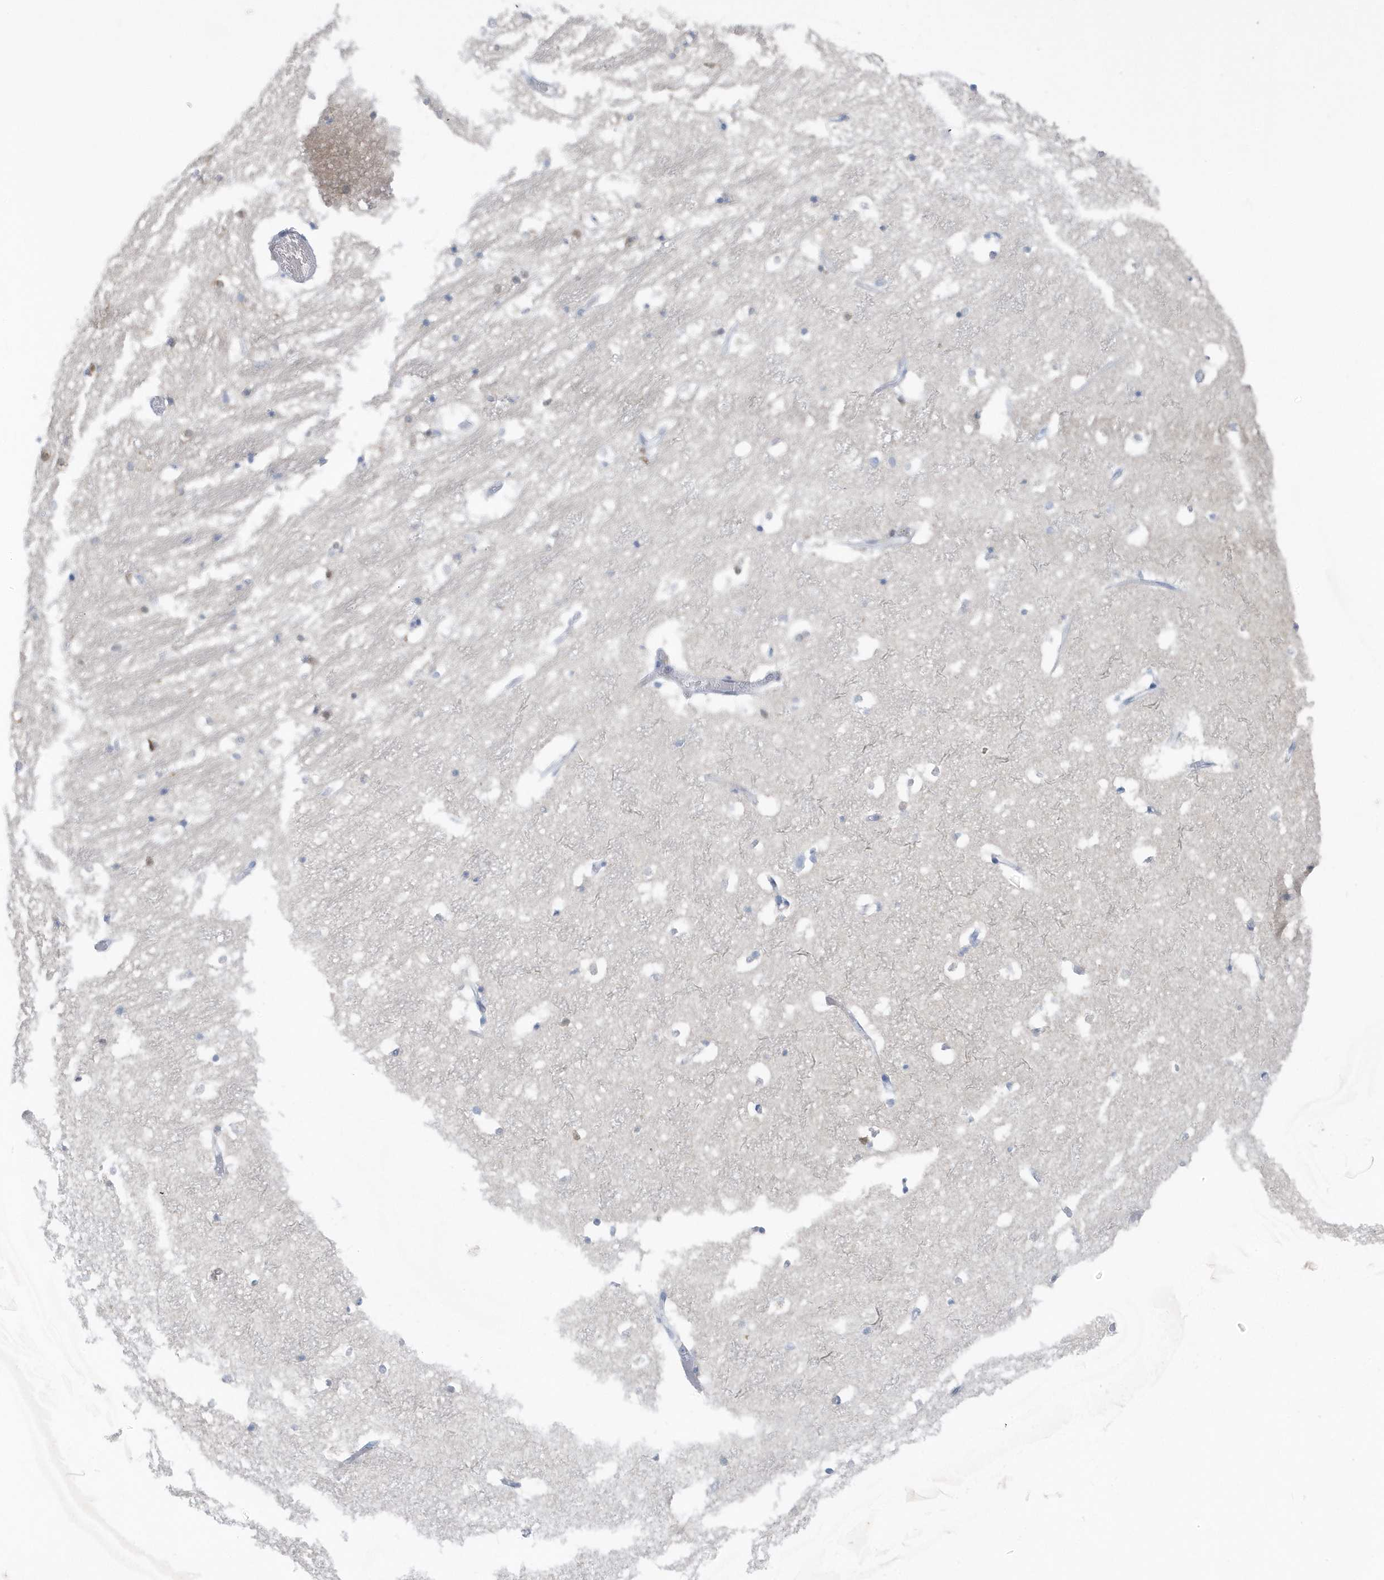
{"staining": {"intensity": "negative", "quantity": "none", "location": "none"}, "tissue": "hippocampus", "cell_type": "Glial cells", "image_type": "normal", "snomed": [{"axis": "morphology", "description": "Normal tissue, NOS"}, {"axis": "topography", "description": "Hippocampus"}], "caption": "DAB (3,3'-diaminobenzidine) immunohistochemical staining of unremarkable hippocampus displays no significant positivity in glial cells.", "gene": "SMIM34", "patient": {"sex": "female", "age": 52}}